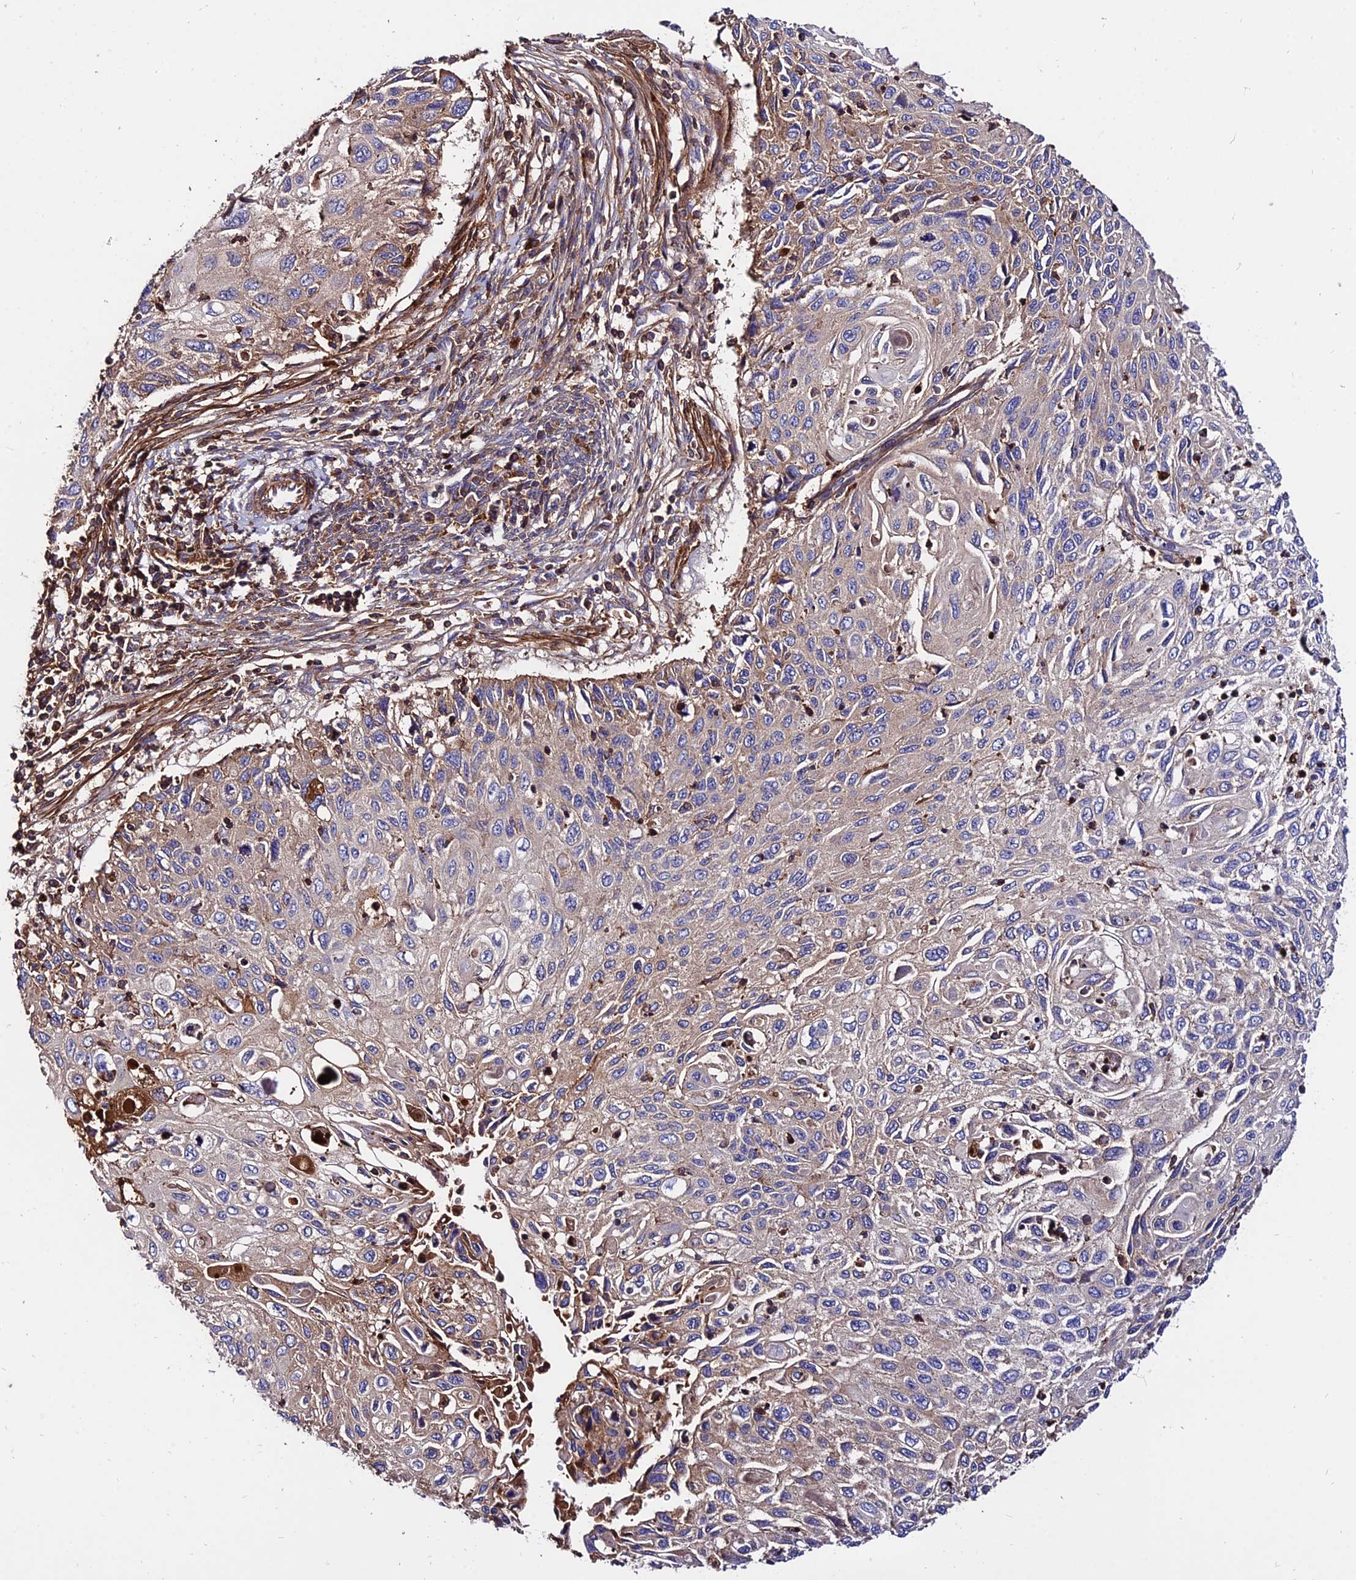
{"staining": {"intensity": "weak", "quantity": "25%-75%", "location": "cytoplasmic/membranous"}, "tissue": "cervical cancer", "cell_type": "Tumor cells", "image_type": "cancer", "snomed": [{"axis": "morphology", "description": "Squamous cell carcinoma, NOS"}, {"axis": "topography", "description": "Cervix"}], "caption": "High-power microscopy captured an immunohistochemistry (IHC) histopathology image of cervical cancer, revealing weak cytoplasmic/membranous expression in about 25%-75% of tumor cells. Using DAB (brown) and hematoxylin (blue) stains, captured at high magnification using brightfield microscopy.", "gene": "PYM1", "patient": {"sex": "female", "age": 70}}